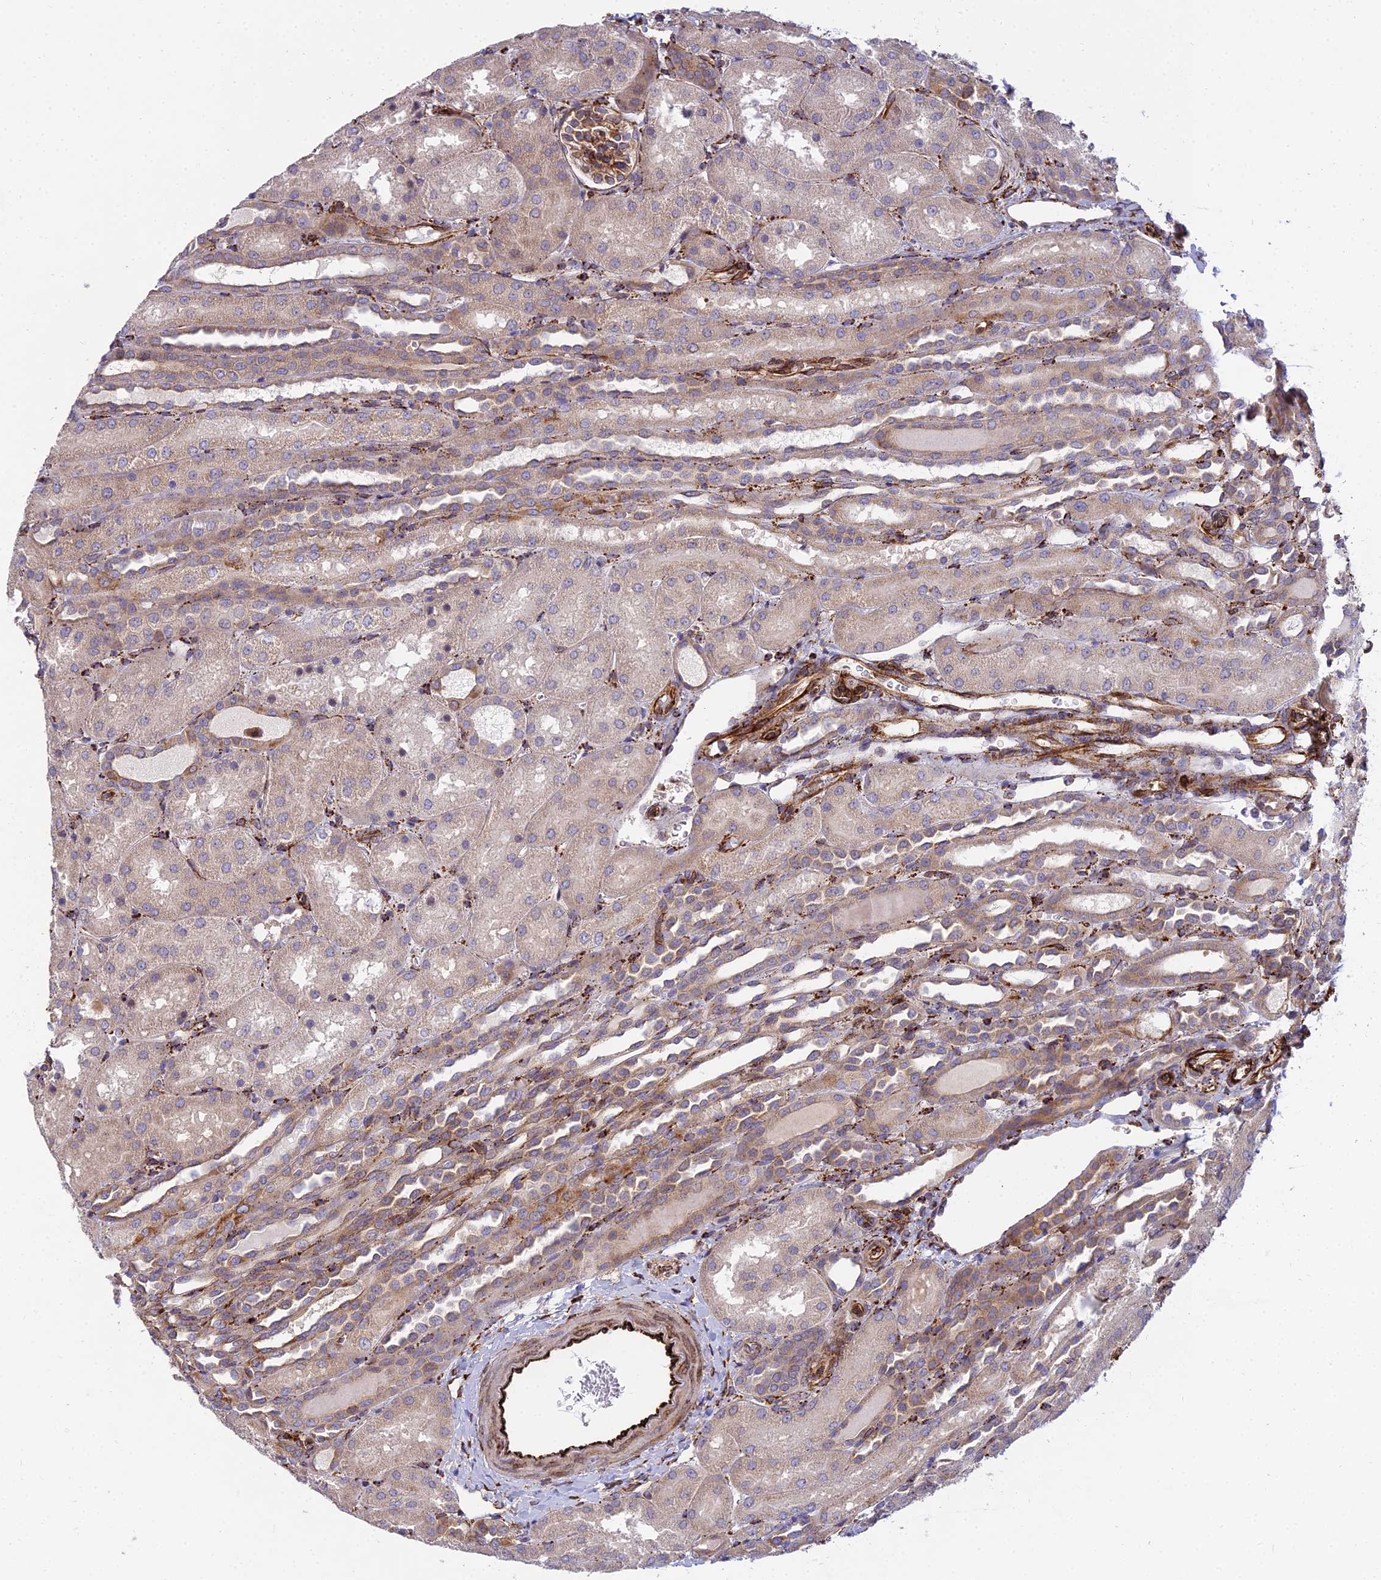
{"staining": {"intensity": "moderate", "quantity": ">75%", "location": "cytoplasmic/membranous"}, "tissue": "kidney", "cell_type": "Cells in glomeruli", "image_type": "normal", "snomed": [{"axis": "morphology", "description": "Normal tissue, NOS"}, {"axis": "topography", "description": "Kidney"}], "caption": "The photomicrograph exhibits staining of benign kidney, revealing moderate cytoplasmic/membranous protein expression (brown color) within cells in glomeruli.", "gene": "NDUFAF7", "patient": {"sex": "male", "age": 1}}